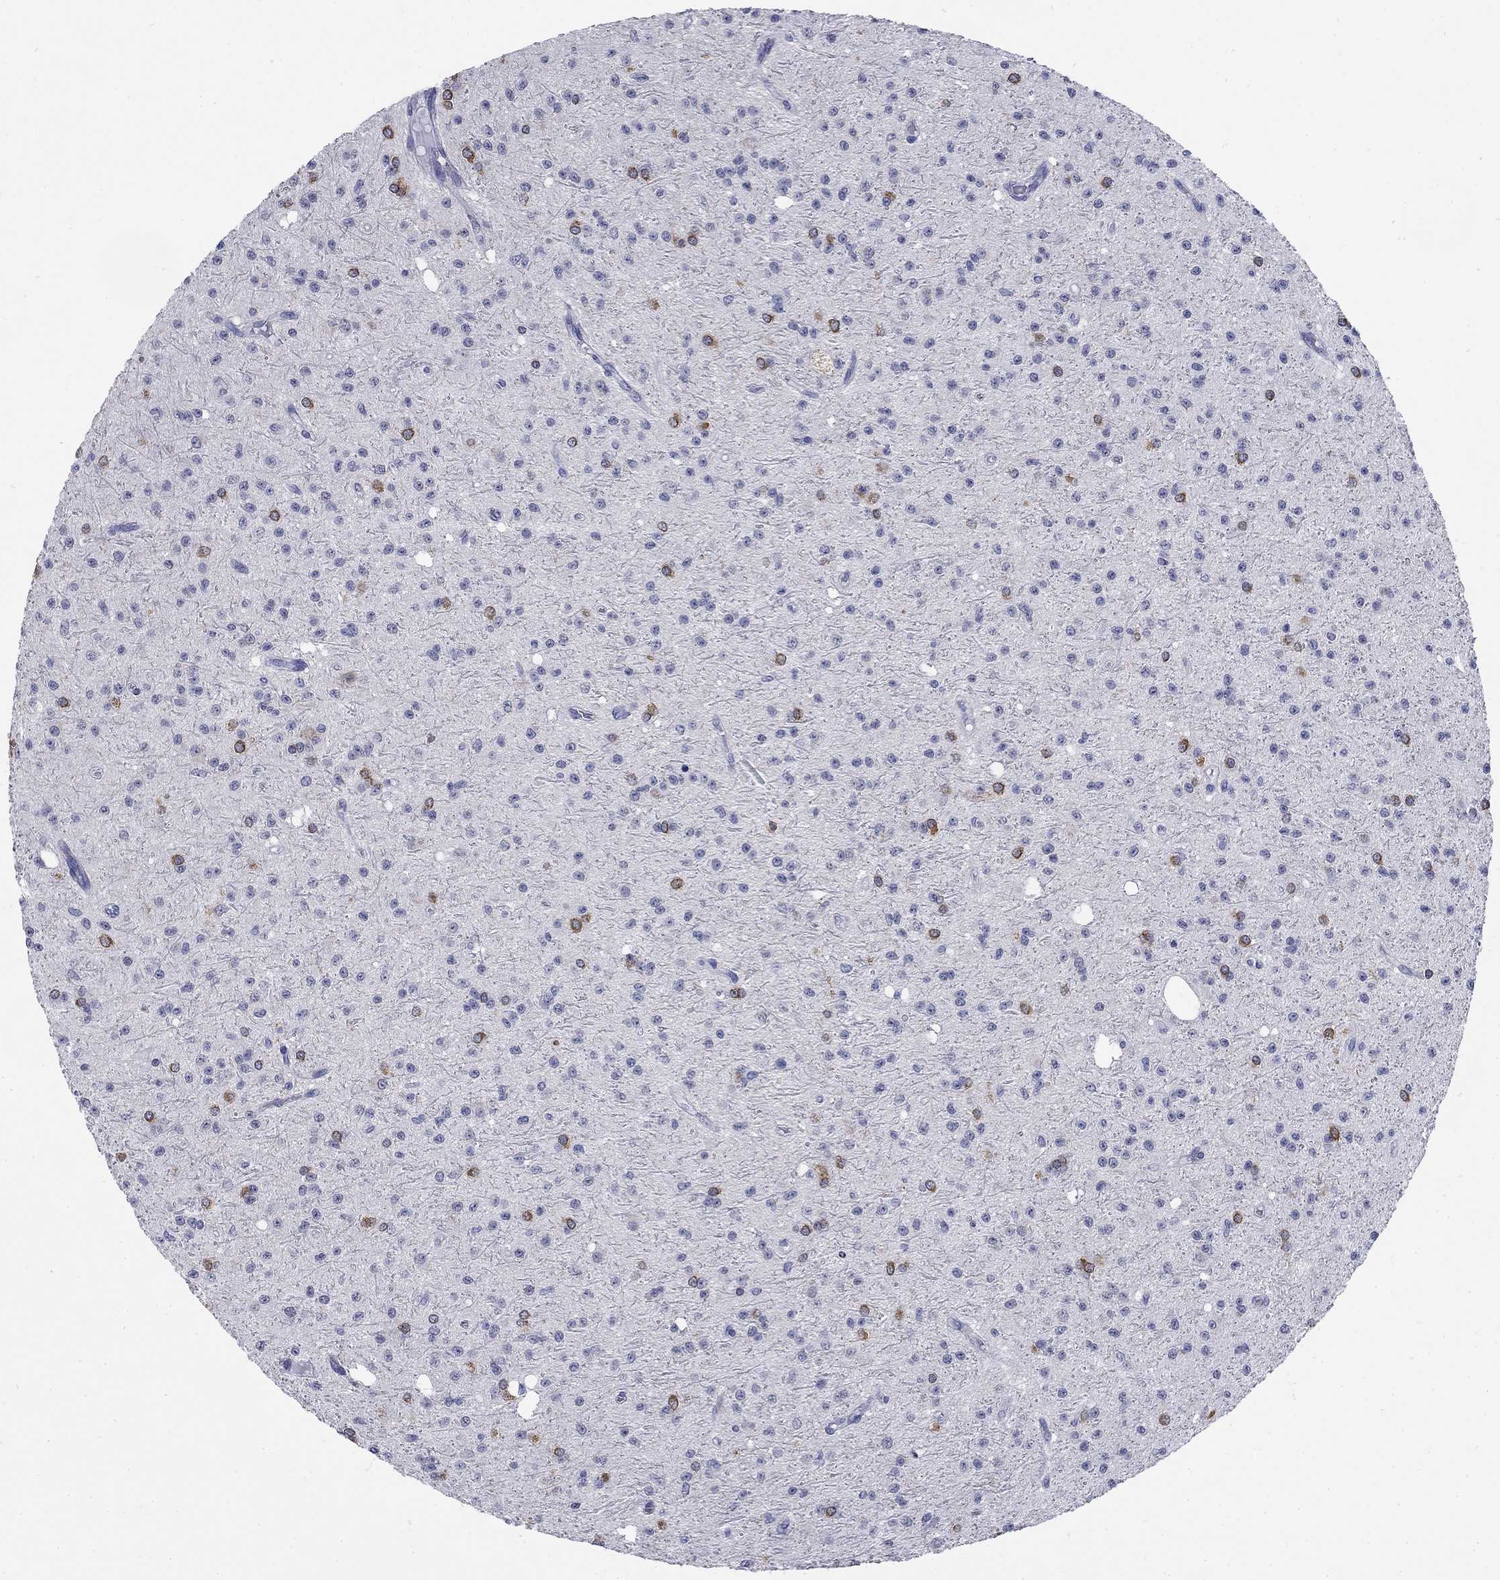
{"staining": {"intensity": "moderate", "quantity": "<25%", "location": "cytoplasmic/membranous"}, "tissue": "glioma", "cell_type": "Tumor cells", "image_type": "cancer", "snomed": [{"axis": "morphology", "description": "Glioma, malignant, Low grade"}, {"axis": "topography", "description": "Brain"}], "caption": "Glioma tissue reveals moderate cytoplasmic/membranous positivity in approximately <25% of tumor cells, visualized by immunohistochemistry.", "gene": "ECEL1", "patient": {"sex": "male", "age": 27}}